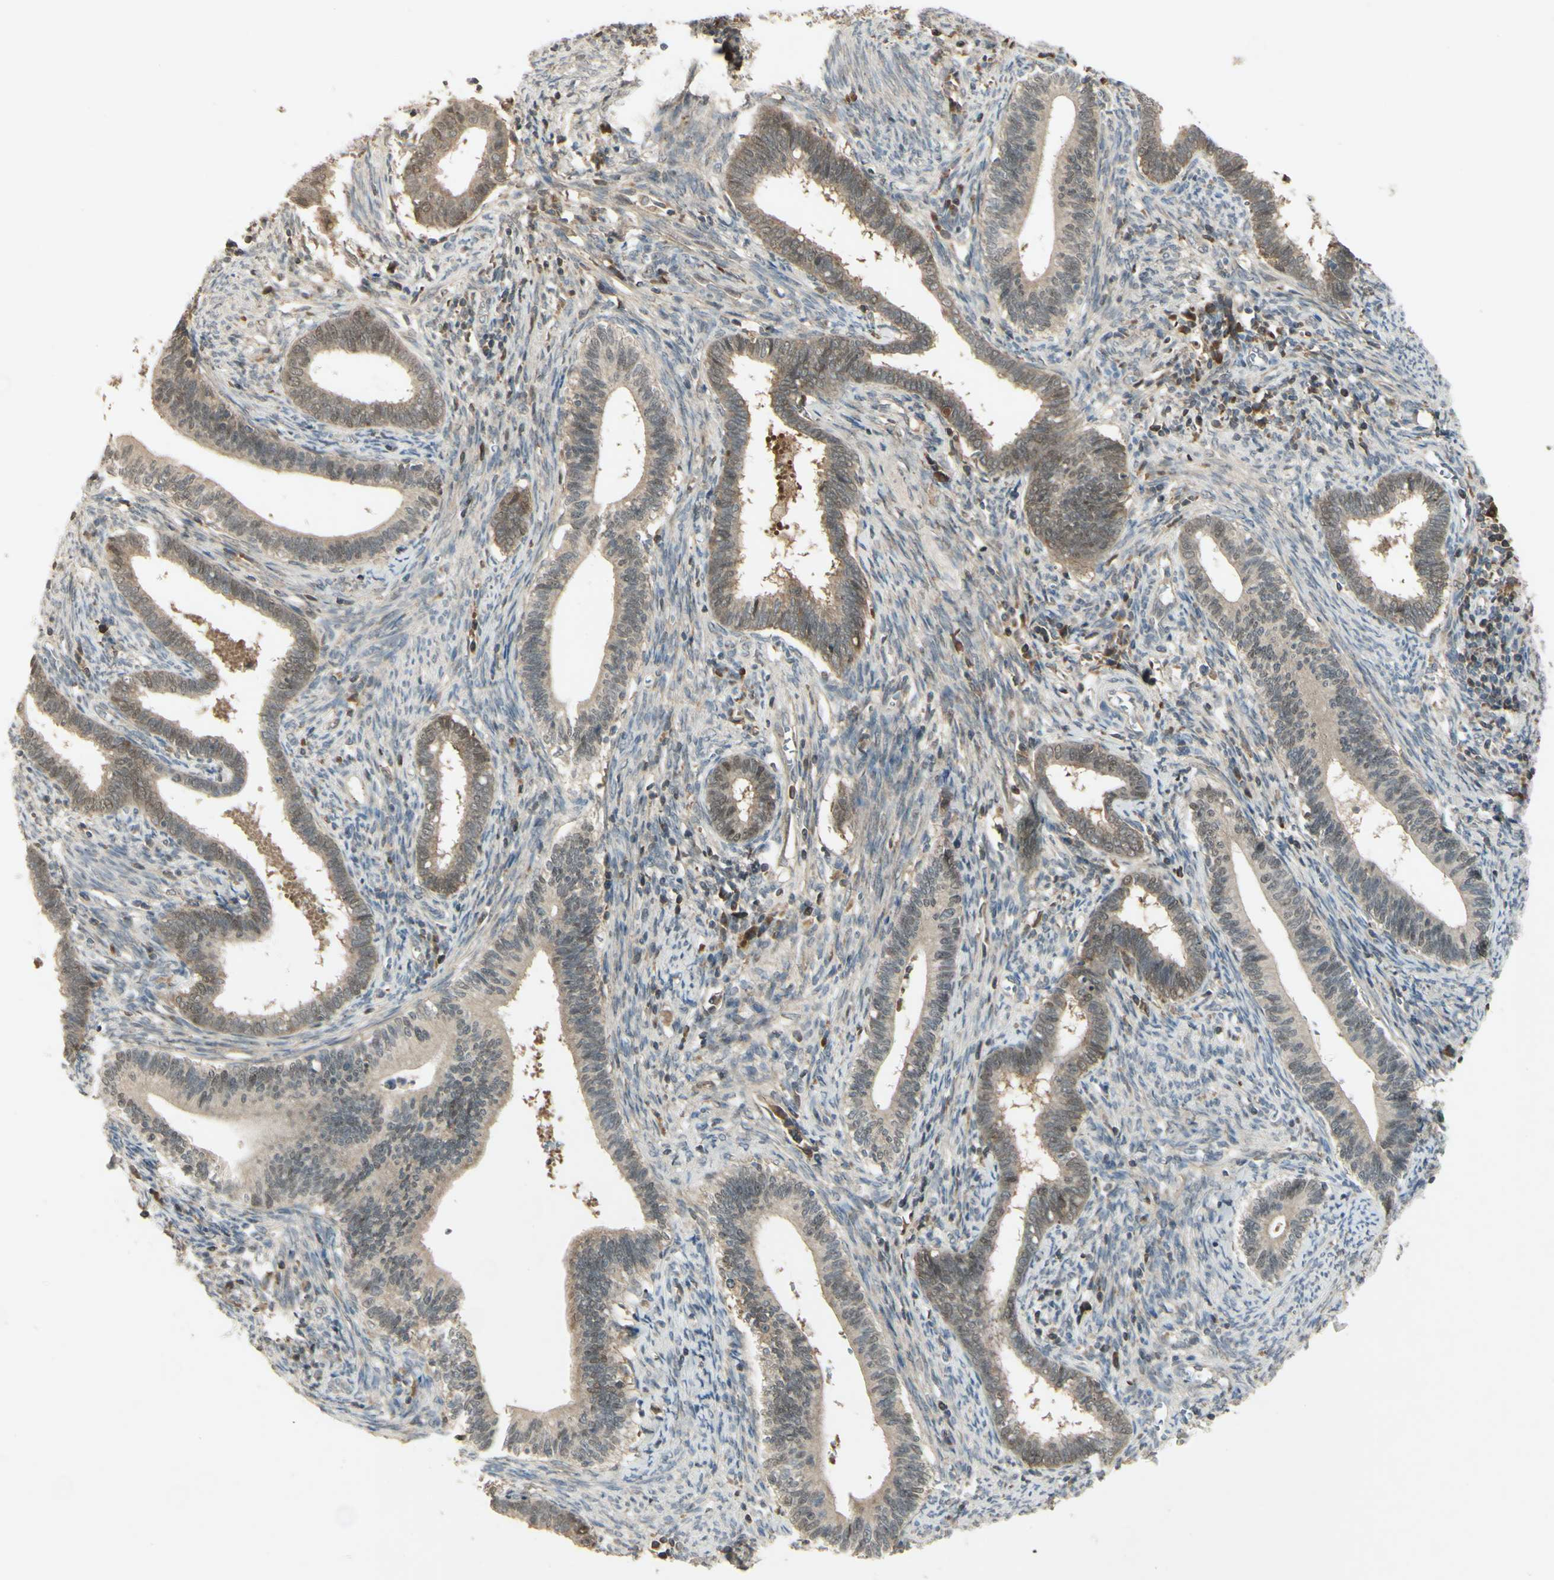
{"staining": {"intensity": "negative", "quantity": "none", "location": "none"}, "tissue": "cervical cancer", "cell_type": "Tumor cells", "image_type": "cancer", "snomed": [{"axis": "morphology", "description": "Adenocarcinoma, NOS"}, {"axis": "topography", "description": "Cervix"}], "caption": "An immunohistochemistry histopathology image of cervical adenocarcinoma is shown. There is no staining in tumor cells of cervical adenocarcinoma. The staining is performed using DAB (3,3'-diaminobenzidine) brown chromogen with nuclei counter-stained in using hematoxylin.", "gene": "RAD18", "patient": {"sex": "female", "age": 44}}